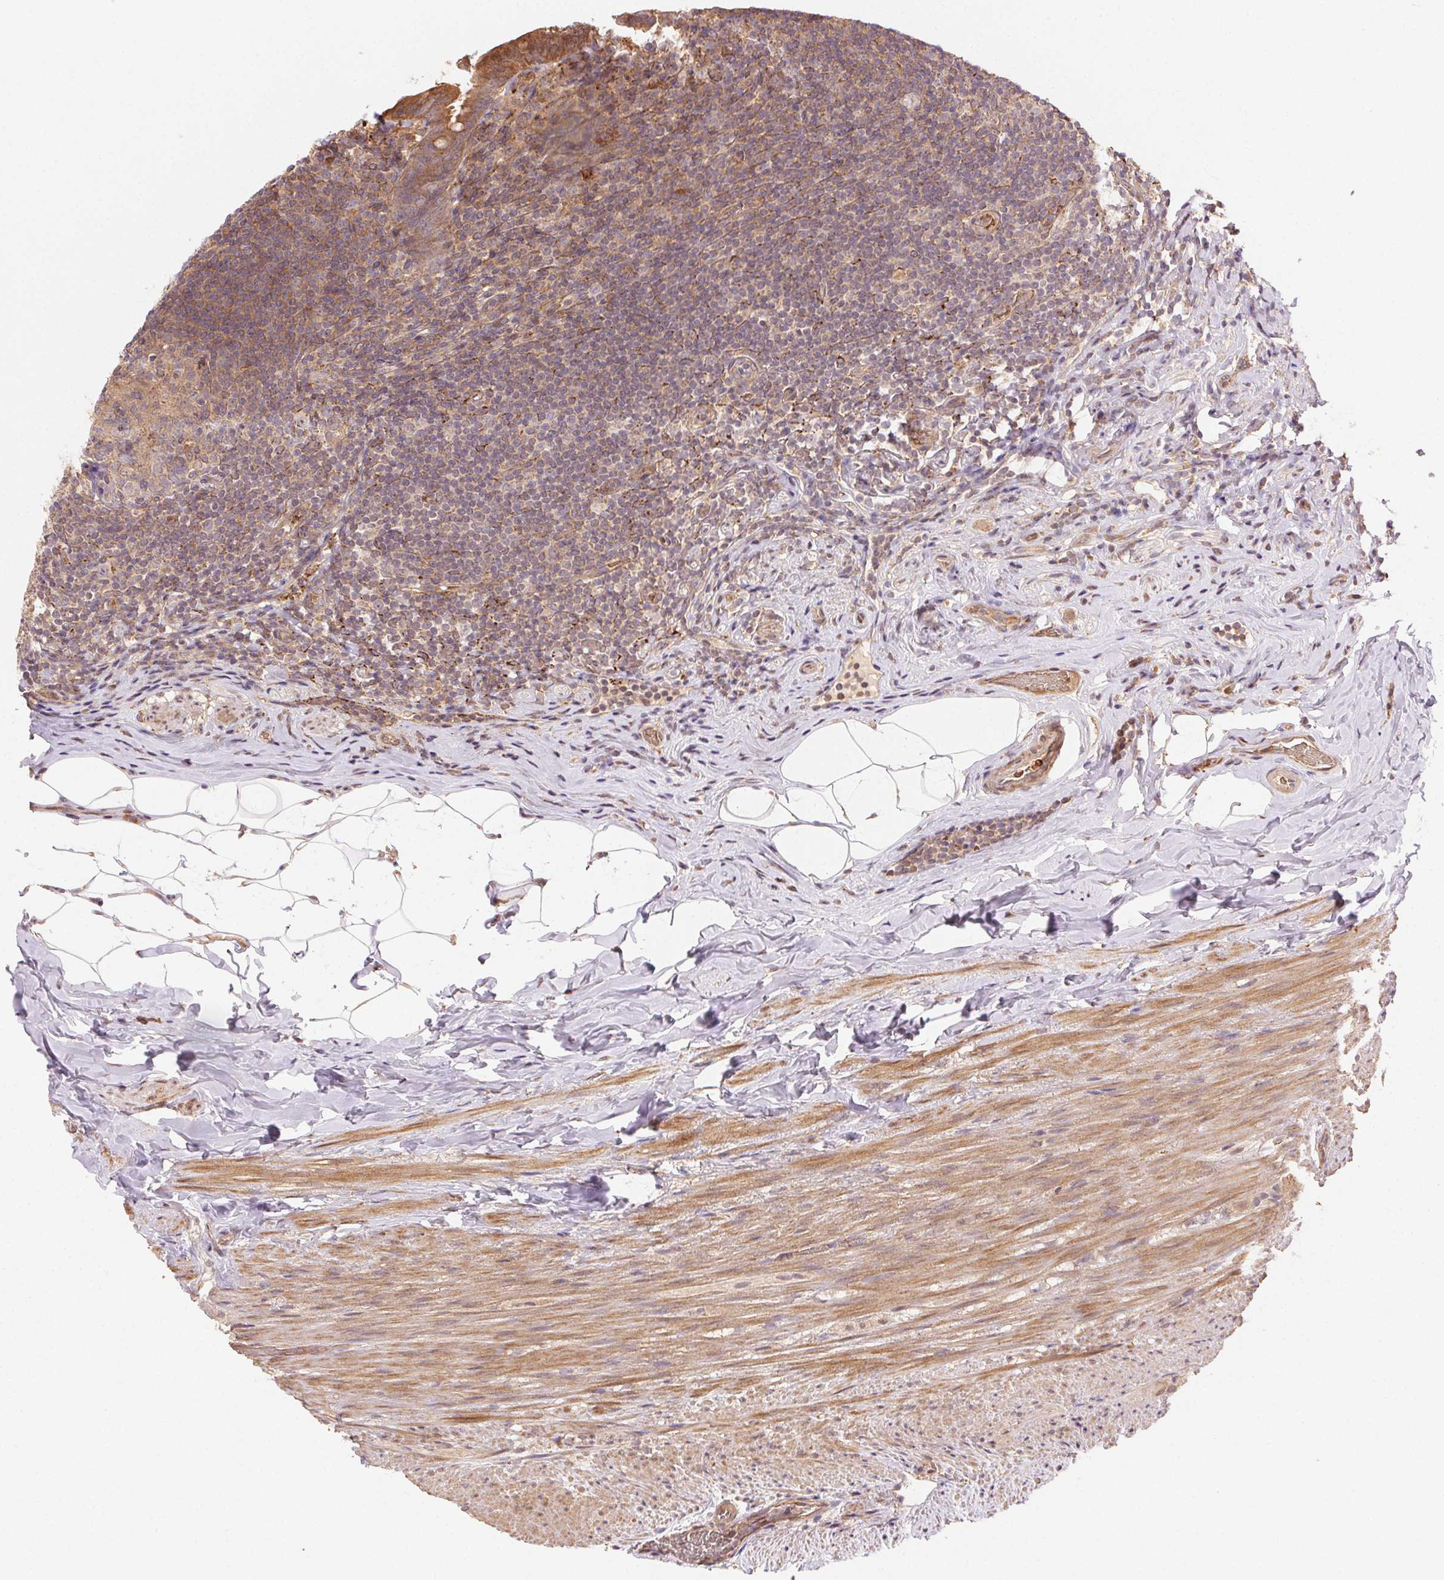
{"staining": {"intensity": "moderate", "quantity": ">75%", "location": "cytoplasmic/membranous"}, "tissue": "appendix", "cell_type": "Glandular cells", "image_type": "normal", "snomed": [{"axis": "morphology", "description": "Normal tissue, NOS"}, {"axis": "topography", "description": "Appendix"}], "caption": "This histopathology image shows benign appendix stained with immunohistochemistry (IHC) to label a protein in brown. The cytoplasmic/membranous of glandular cells show moderate positivity for the protein. Nuclei are counter-stained blue.", "gene": "KLHL15", "patient": {"sex": "male", "age": 47}}